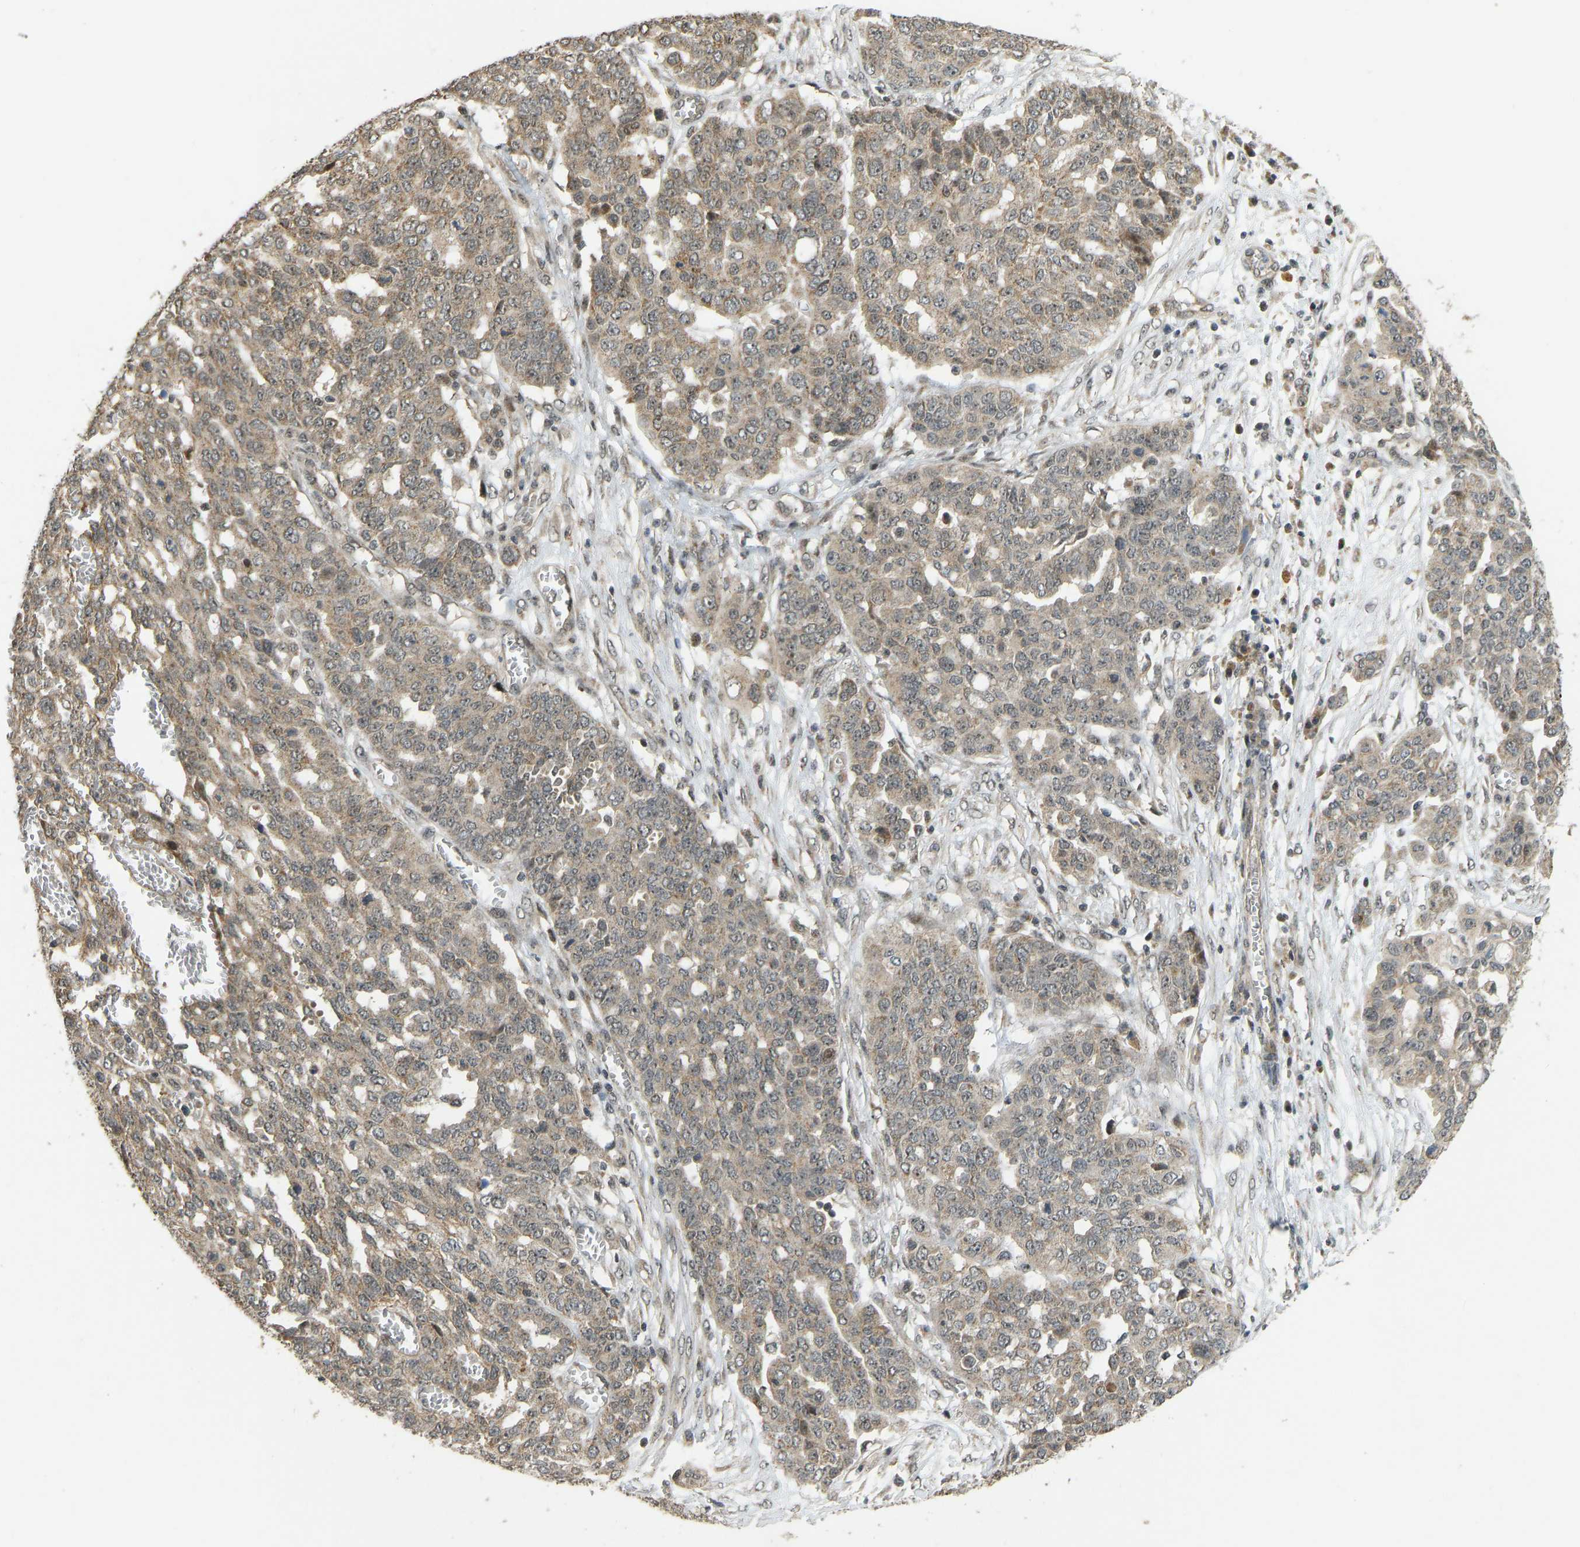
{"staining": {"intensity": "weak", "quantity": ">75%", "location": "cytoplasmic/membranous"}, "tissue": "ovarian cancer", "cell_type": "Tumor cells", "image_type": "cancer", "snomed": [{"axis": "morphology", "description": "Cystadenocarcinoma, serous, NOS"}, {"axis": "topography", "description": "Soft tissue"}, {"axis": "topography", "description": "Ovary"}], "caption": "Protein analysis of ovarian serous cystadenocarcinoma tissue demonstrates weak cytoplasmic/membranous positivity in approximately >75% of tumor cells. (DAB (3,3'-diaminobenzidine) IHC with brightfield microscopy, high magnification).", "gene": "ACADS", "patient": {"sex": "female", "age": 57}}